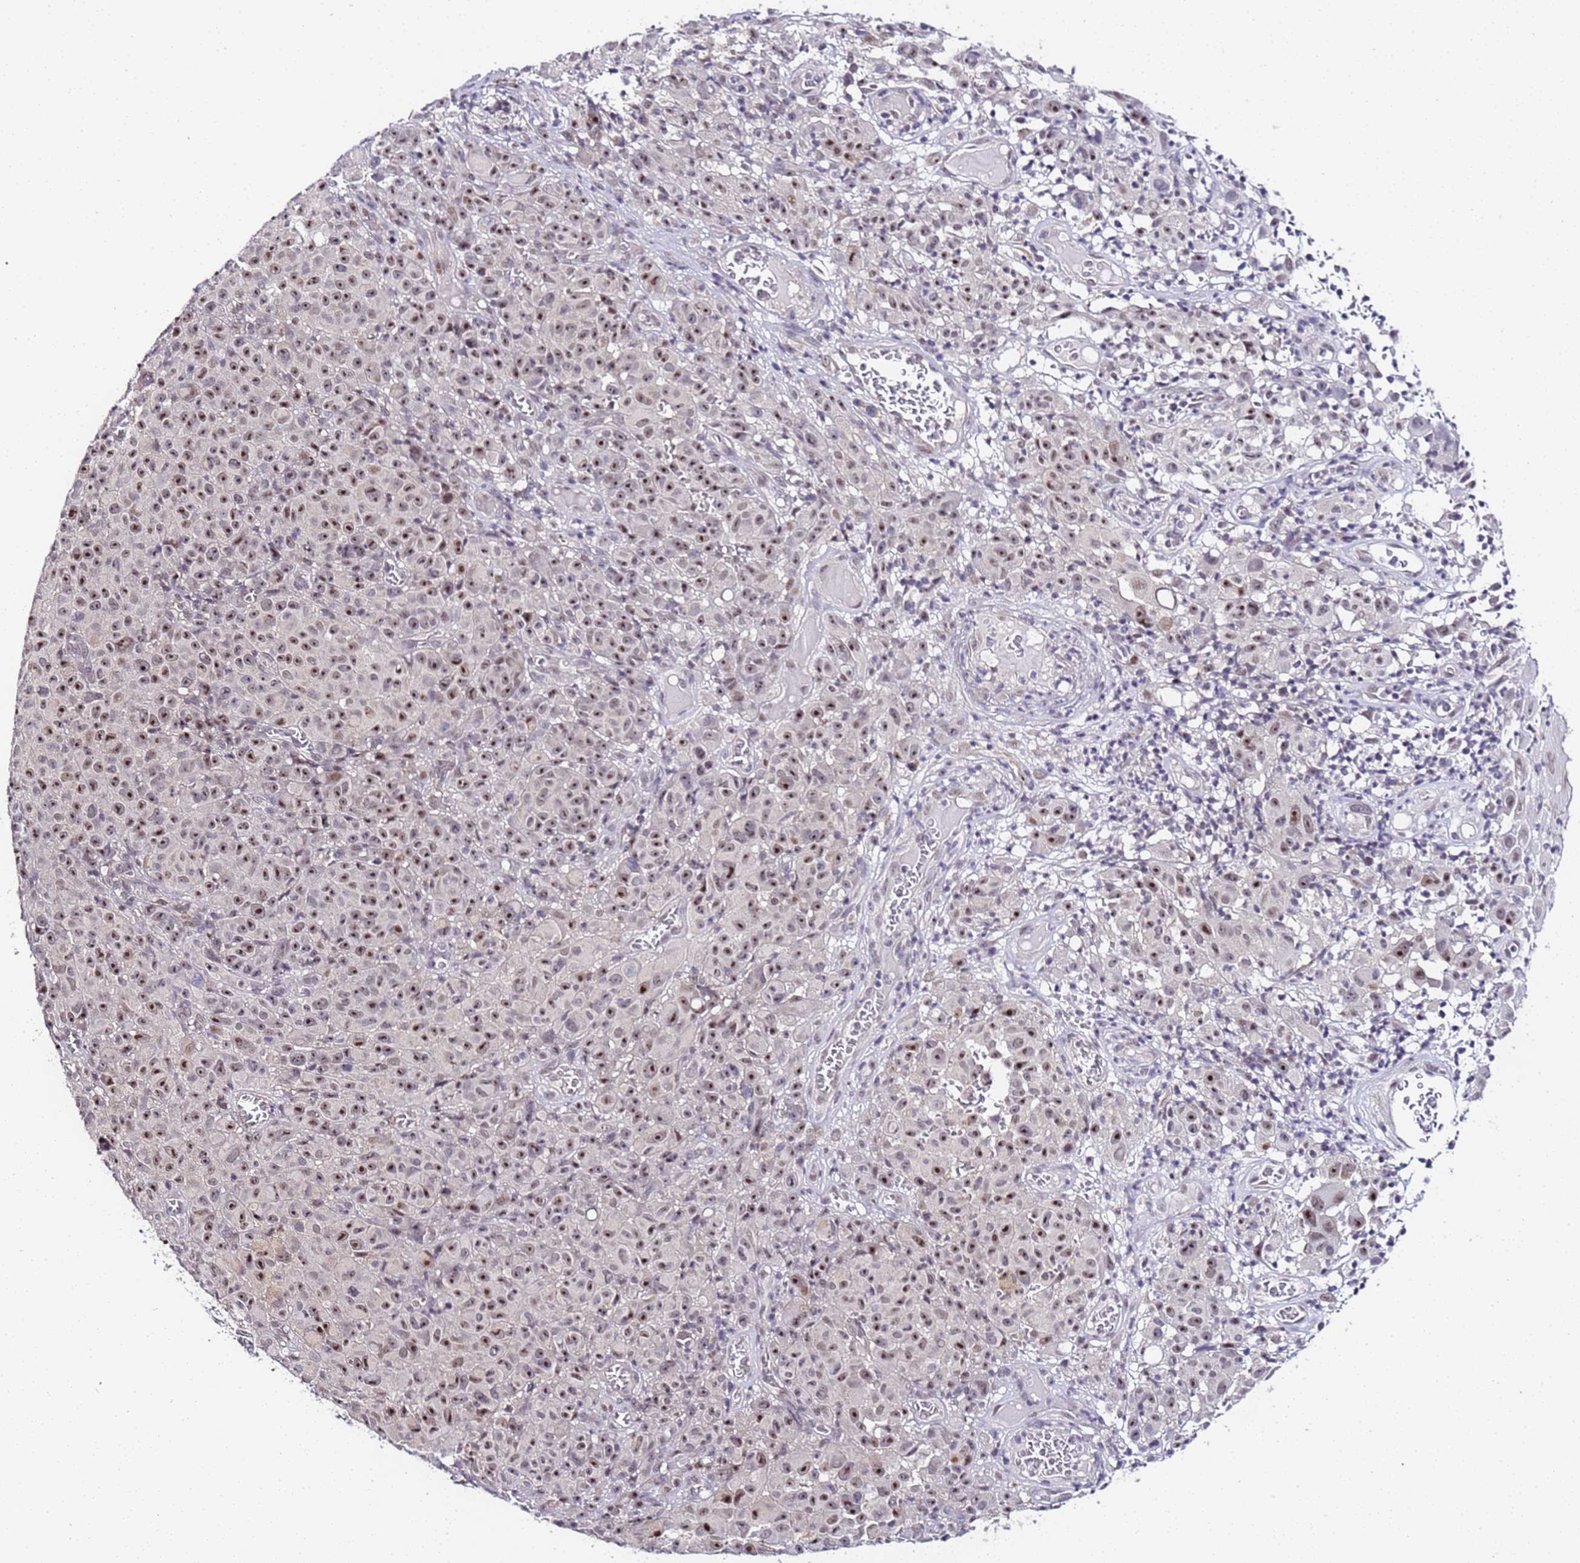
{"staining": {"intensity": "moderate", "quantity": ">75%", "location": "nuclear"}, "tissue": "melanoma", "cell_type": "Tumor cells", "image_type": "cancer", "snomed": [{"axis": "morphology", "description": "Malignant melanoma, NOS"}, {"axis": "topography", "description": "Skin"}], "caption": "This image demonstrates melanoma stained with immunohistochemistry to label a protein in brown. The nuclear of tumor cells show moderate positivity for the protein. Nuclei are counter-stained blue.", "gene": "LSM3", "patient": {"sex": "female", "age": 82}}